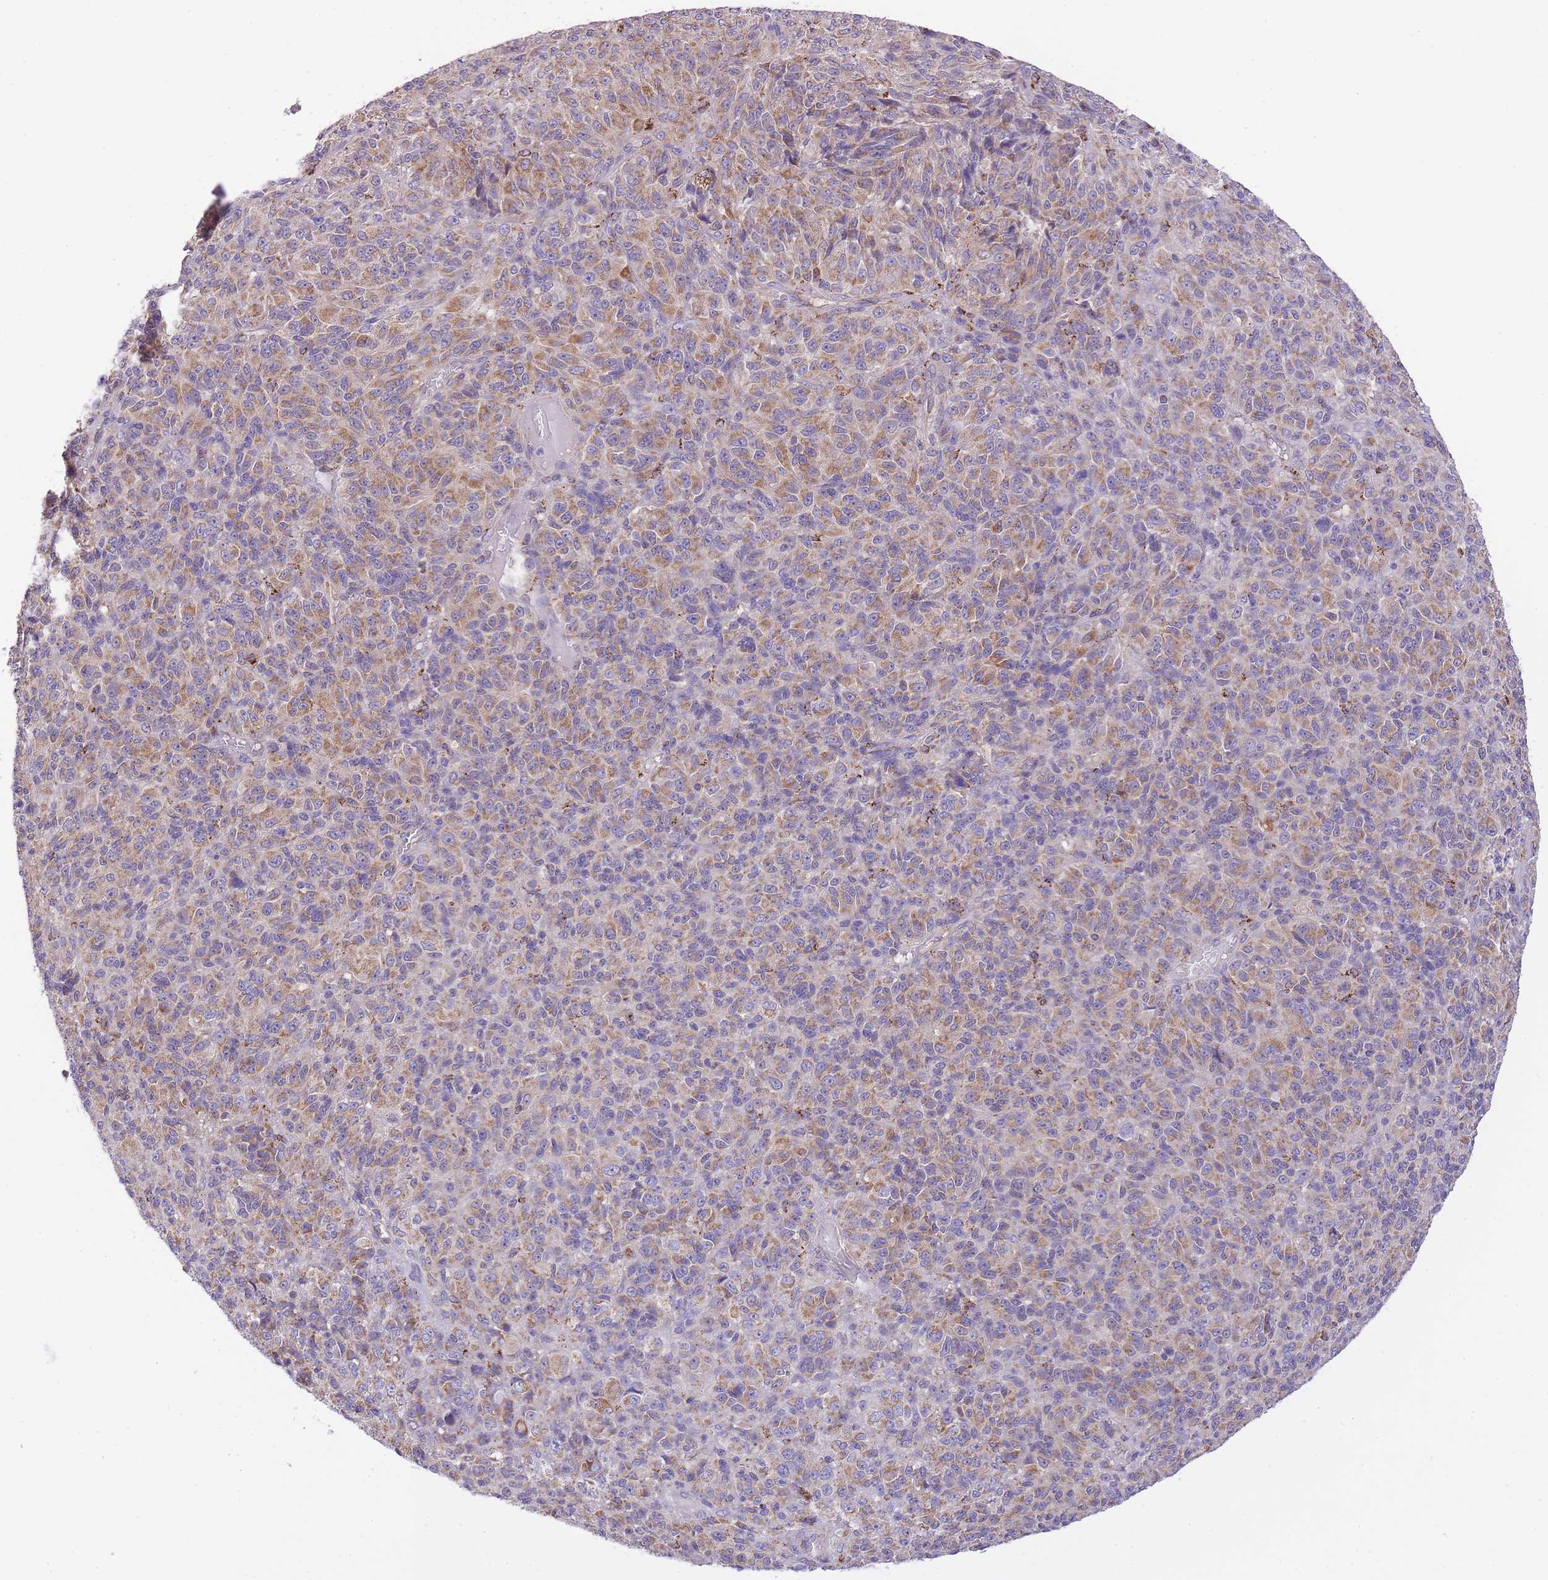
{"staining": {"intensity": "moderate", "quantity": "25%-75%", "location": "cytoplasmic/membranous"}, "tissue": "melanoma", "cell_type": "Tumor cells", "image_type": "cancer", "snomed": [{"axis": "morphology", "description": "Malignant melanoma, Metastatic site"}, {"axis": "topography", "description": "Brain"}], "caption": "Tumor cells display medium levels of moderate cytoplasmic/membranous expression in about 25%-75% of cells in human malignant melanoma (metastatic site). The protein is stained brown, and the nuclei are stained in blue (DAB (3,3'-diaminobenzidine) IHC with brightfield microscopy, high magnification).", "gene": "ST3GAL3", "patient": {"sex": "female", "age": 56}}